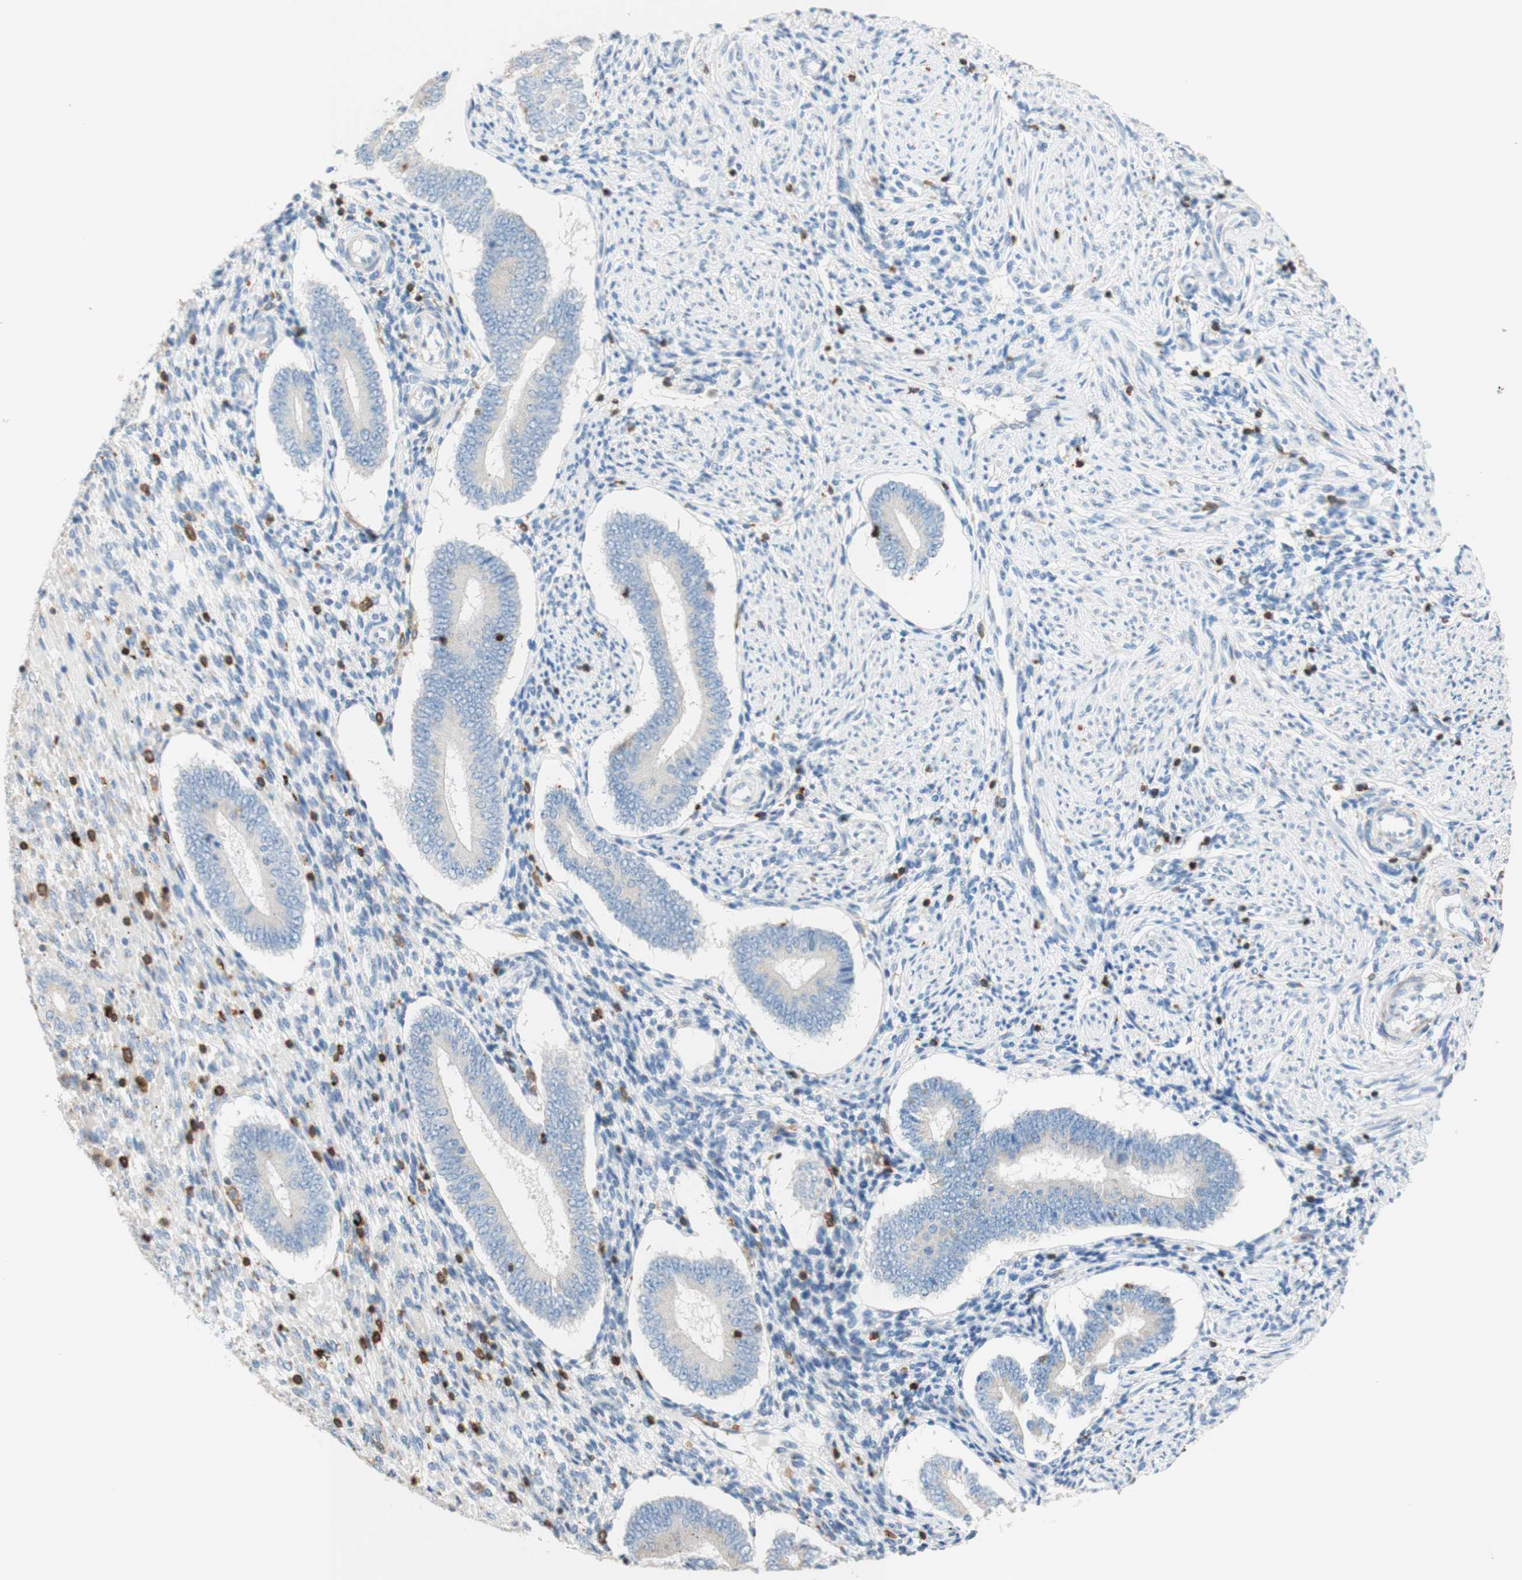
{"staining": {"intensity": "moderate", "quantity": "<25%", "location": "cytoplasmic/membranous"}, "tissue": "endometrium", "cell_type": "Cells in endometrial stroma", "image_type": "normal", "snomed": [{"axis": "morphology", "description": "Normal tissue, NOS"}, {"axis": "topography", "description": "Endometrium"}], "caption": "The photomicrograph demonstrates staining of normal endometrium, revealing moderate cytoplasmic/membranous protein staining (brown color) within cells in endometrial stroma. The staining is performed using DAB brown chromogen to label protein expression. The nuclei are counter-stained blue using hematoxylin.", "gene": "SPINK6", "patient": {"sex": "female", "age": 42}}